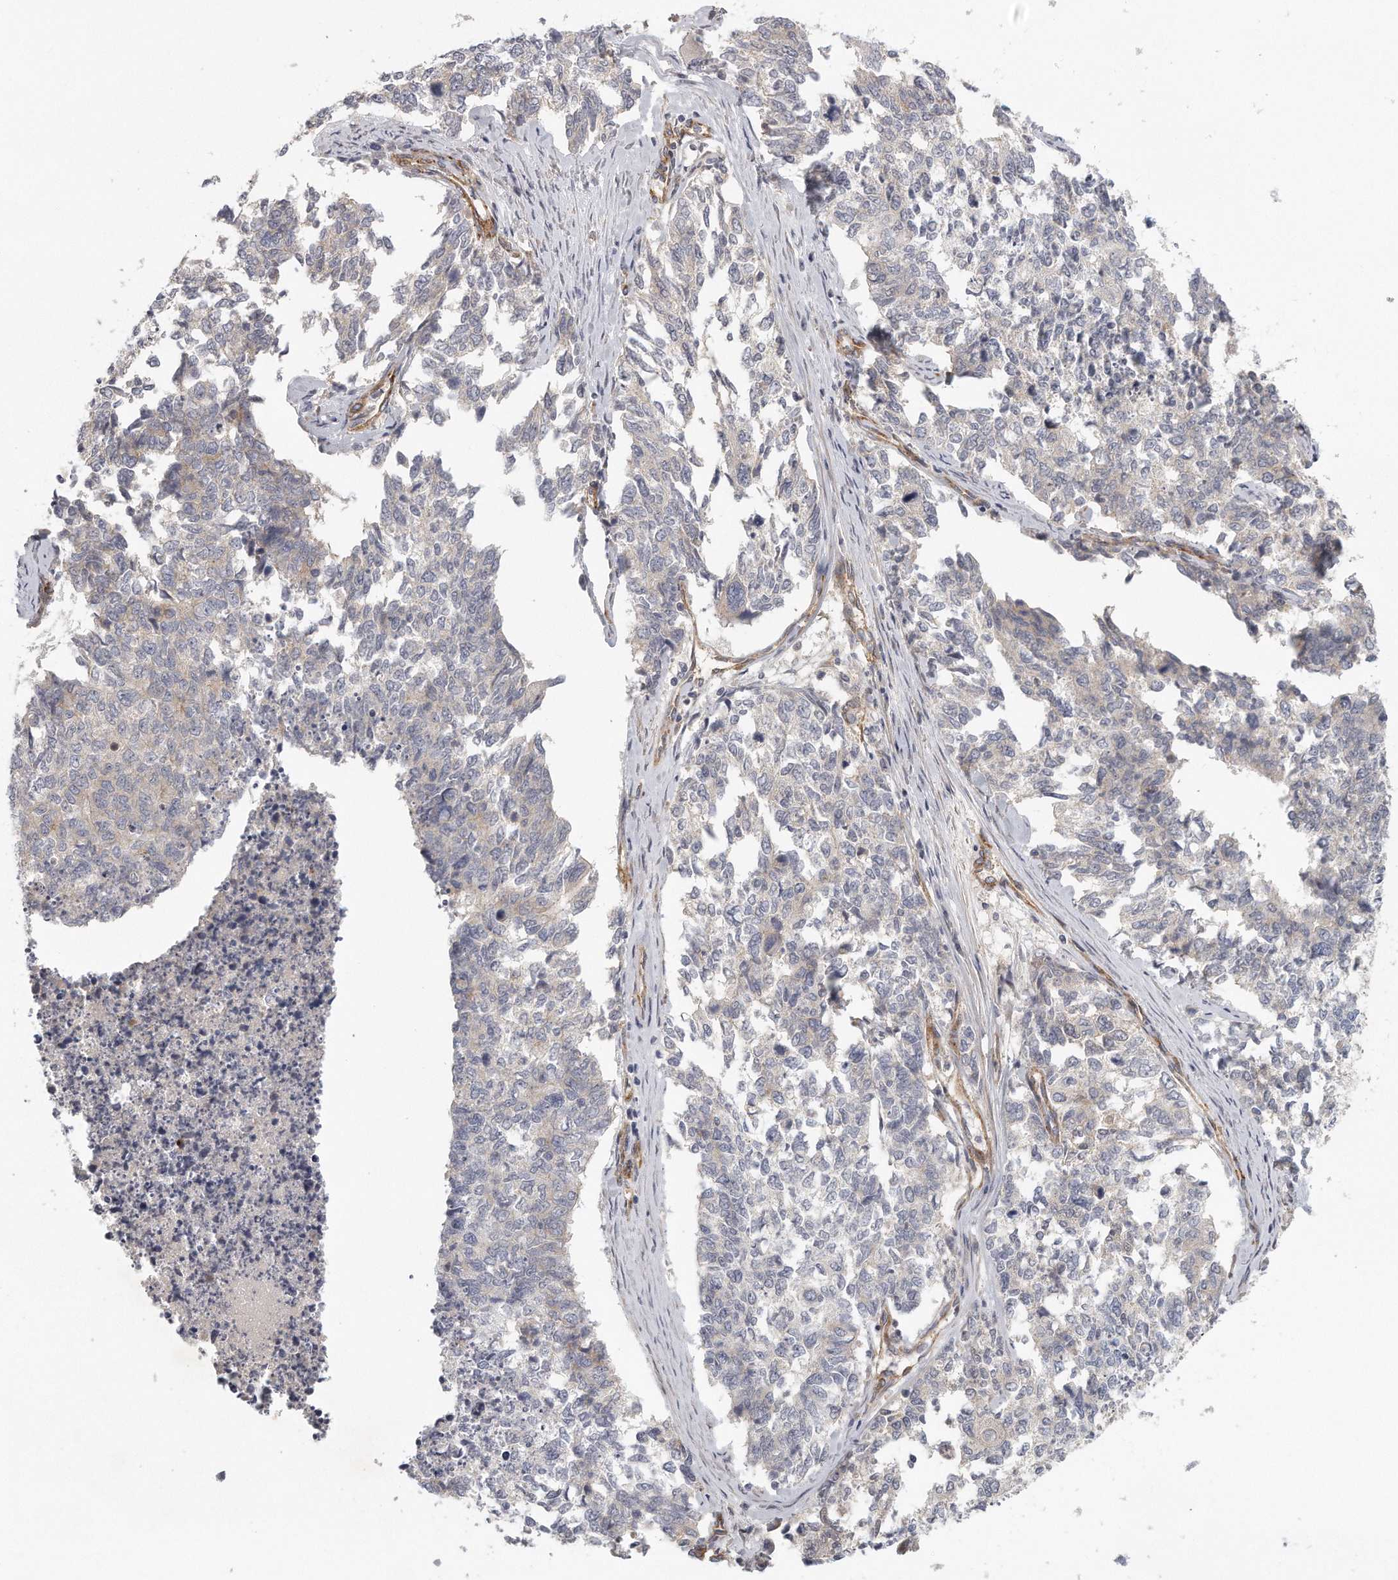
{"staining": {"intensity": "negative", "quantity": "none", "location": "none"}, "tissue": "cervical cancer", "cell_type": "Tumor cells", "image_type": "cancer", "snomed": [{"axis": "morphology", "description": "Squamous cell carcinoma, NOS"}, {"axis": "topography", "description": "Cervix"}], "caption": "High magnification brightfield microscopy of cervical cancer (squamous cell carcinoma) stained with DAB (brown) and counterstained with hematoxylin (blue): tumor cells show no significant expression.", "gene": "MTERF4", "patient": {"sex": "female", "age": 63}}